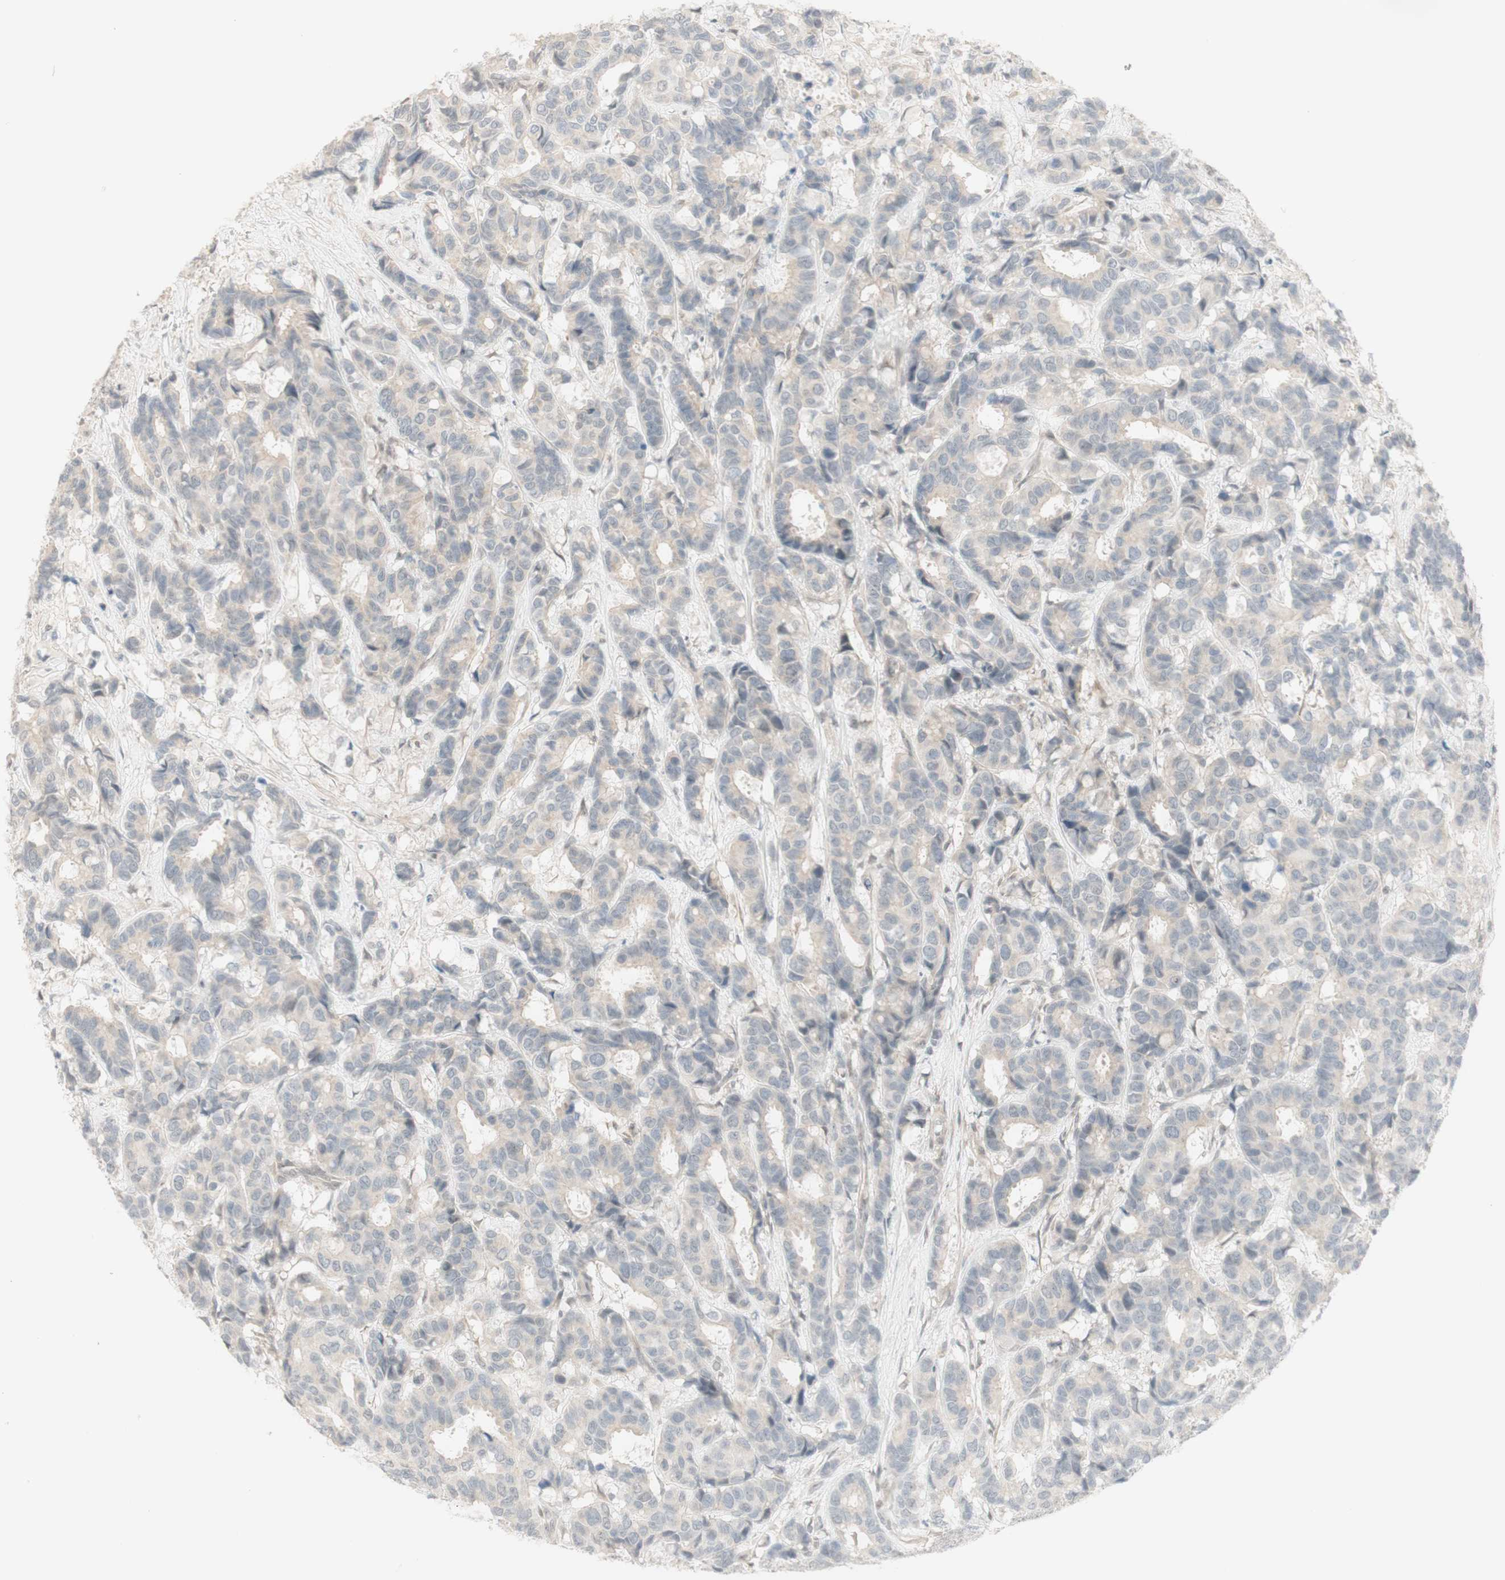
{"staining": {"intensity": "negative", "quantity": "none", "location": "none"}, "tissue": "breast cancer", "cell_type": "Tumor cells", "image_type": "cancer", "snomed": [{"axis": "morphology", "description": "Duct carcinoma"}, {"axis": "topography", "description": "Breast"}], "caption": "IHC photomicrograph of neoplastic tissue: invasive ductal carcinoma (breast) stained with DAB (3,3'-diaminobenzidine) displays no significant protein expression in tumor cells. (DAB (3,3'-diaminobenzidine) immunohistochemistry, high magnification).", "gene": "PLCD4", "patient": {"sex": "female", "age": 87}}